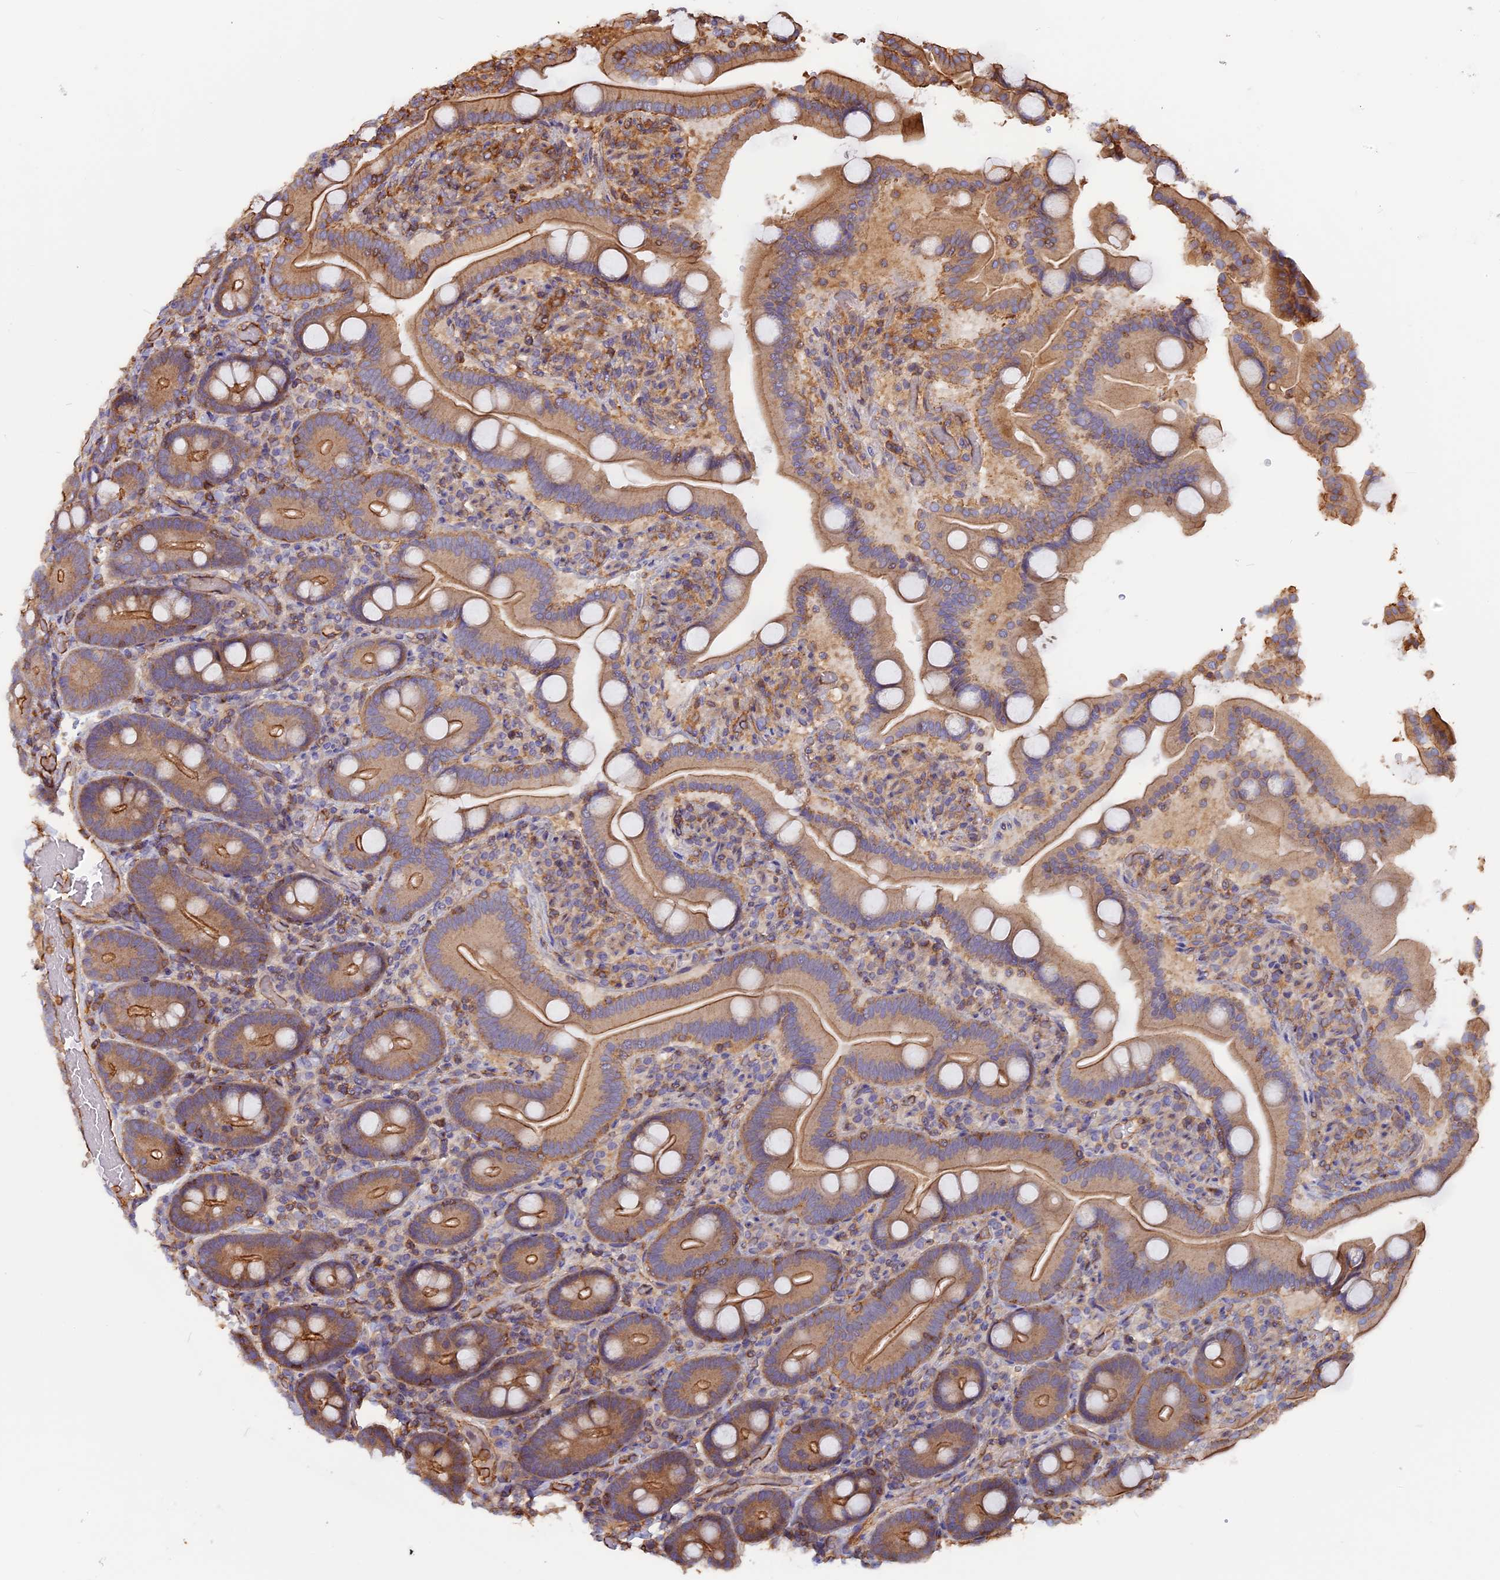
{"staining": {"intensity": "moderate", "quantity": ">75%", "location": "cytoplasmic/membranous"}, "tissue": "duodenum", "cell_type": "Glandular cells", "image_type": "normal", "snomed": [{"axis": "morphology", "description": "Normal tissue, NOS"}, {"axis": "topography", "description": "Duodenum"}], "caption": "A high-resolution image shows immunohistochemistry (IHC) staining of normal duodenum, which displays moderate cytoplasmic/membranous positivity in approximately >75% of glandular cells.", "gene": "VPS18", "patient": {"sex": "male", "age": 55}}